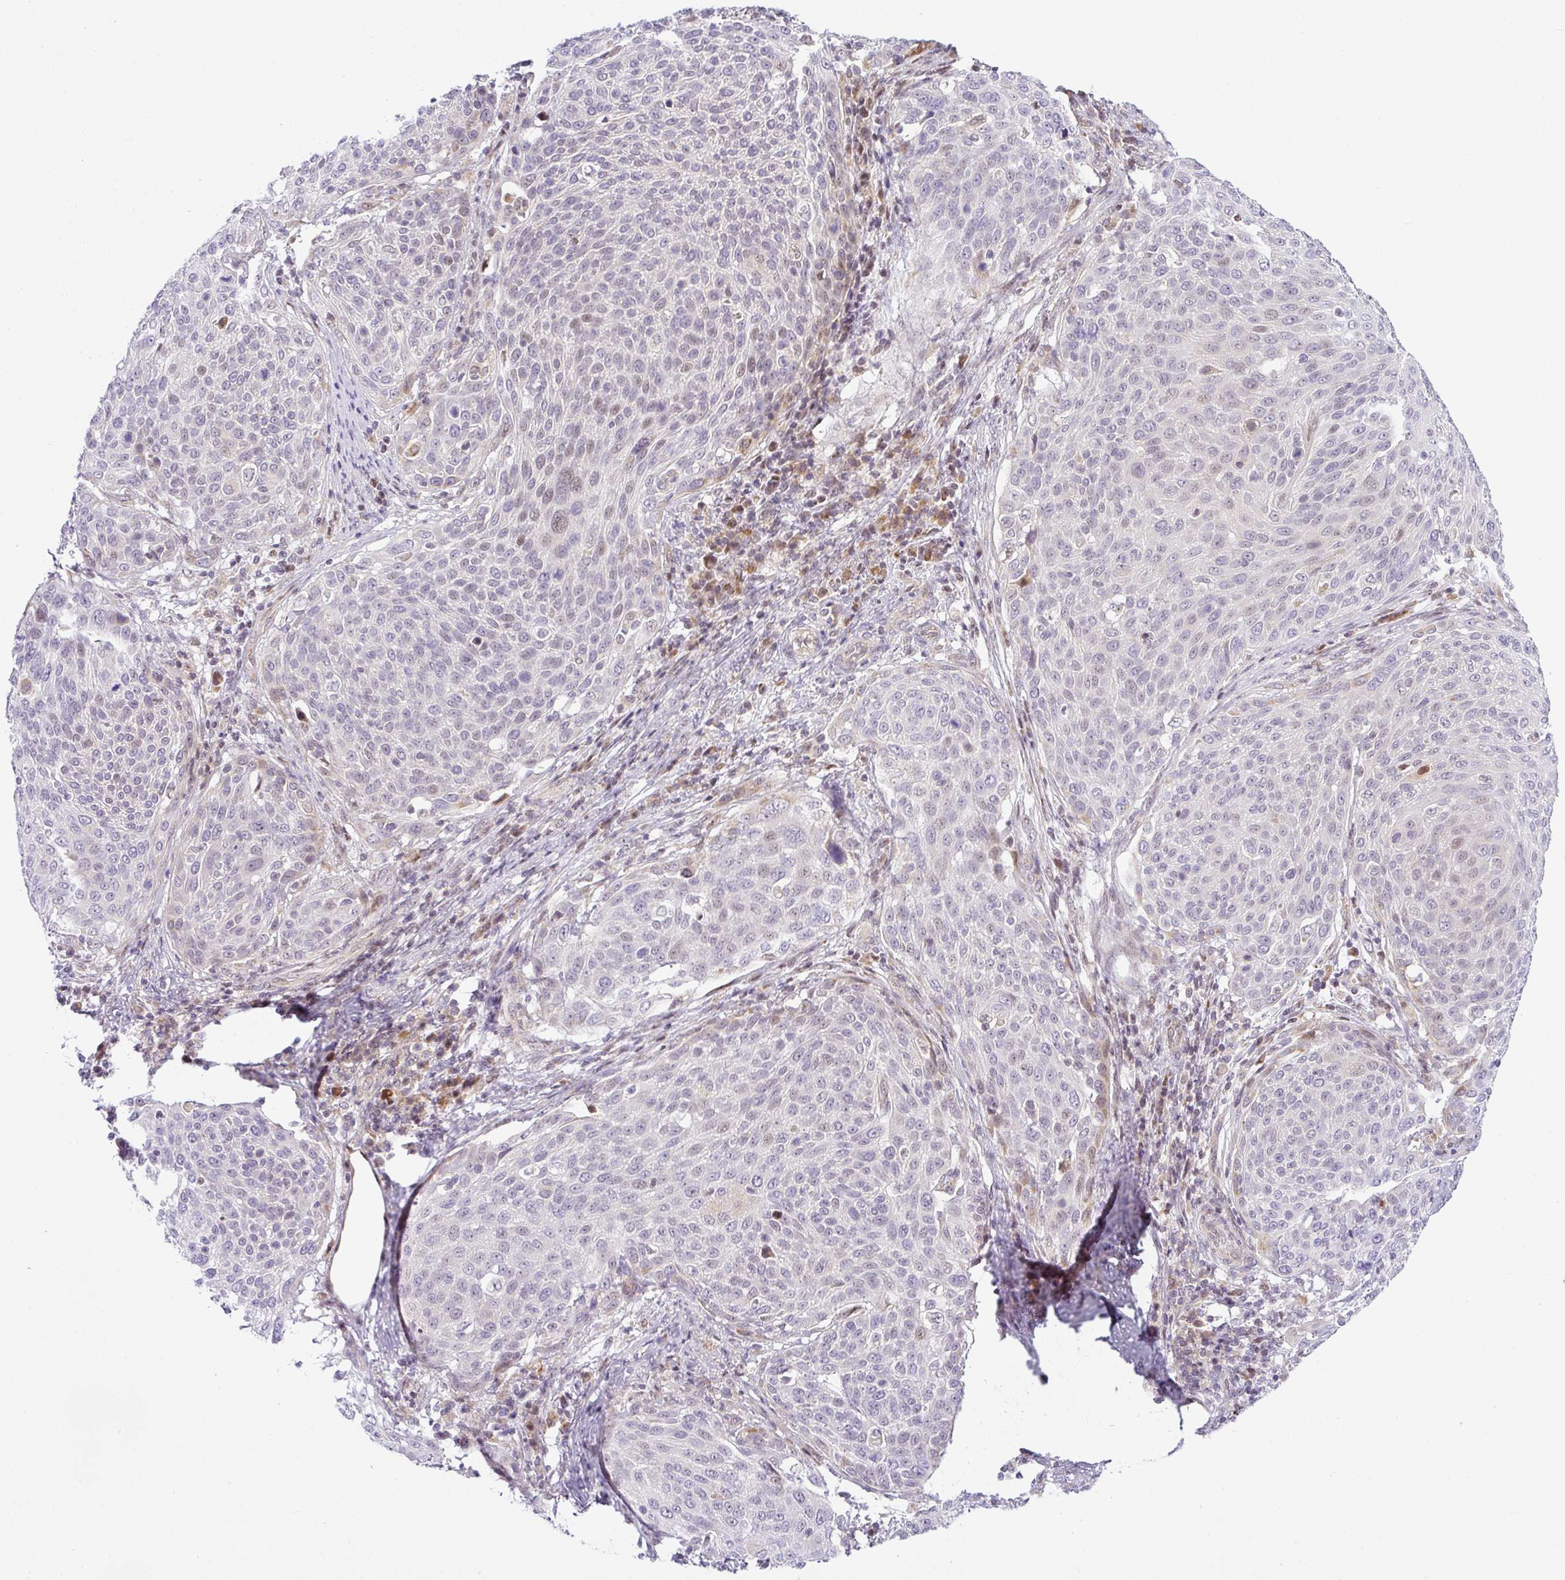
{"staining": {"intensity": "weak", "quantity": "25%-75%", "location": "nuclear"}, "tissue": "cervical cancer", "cell_type": "Tumor cells", "image_type": "cancer", "snomed": [{"axis": "morphology", "description": "Squamous cell carcinoma, NOS"}, {"axis": "topography", "description": "Cervix"}], "caption": "Immunohistochemical staining of squamous cell carcinoma (cervical) reveals low levels of weak nuclear protein expression in about 25%-75% of tumor cells. The staining is performed using DAB brown chromogen to label protein expression. The nuclei are counter-stained blue using hematoxylin.", "gene": "NDUFB2", "patient": {"sex": "female", "age": 31}}